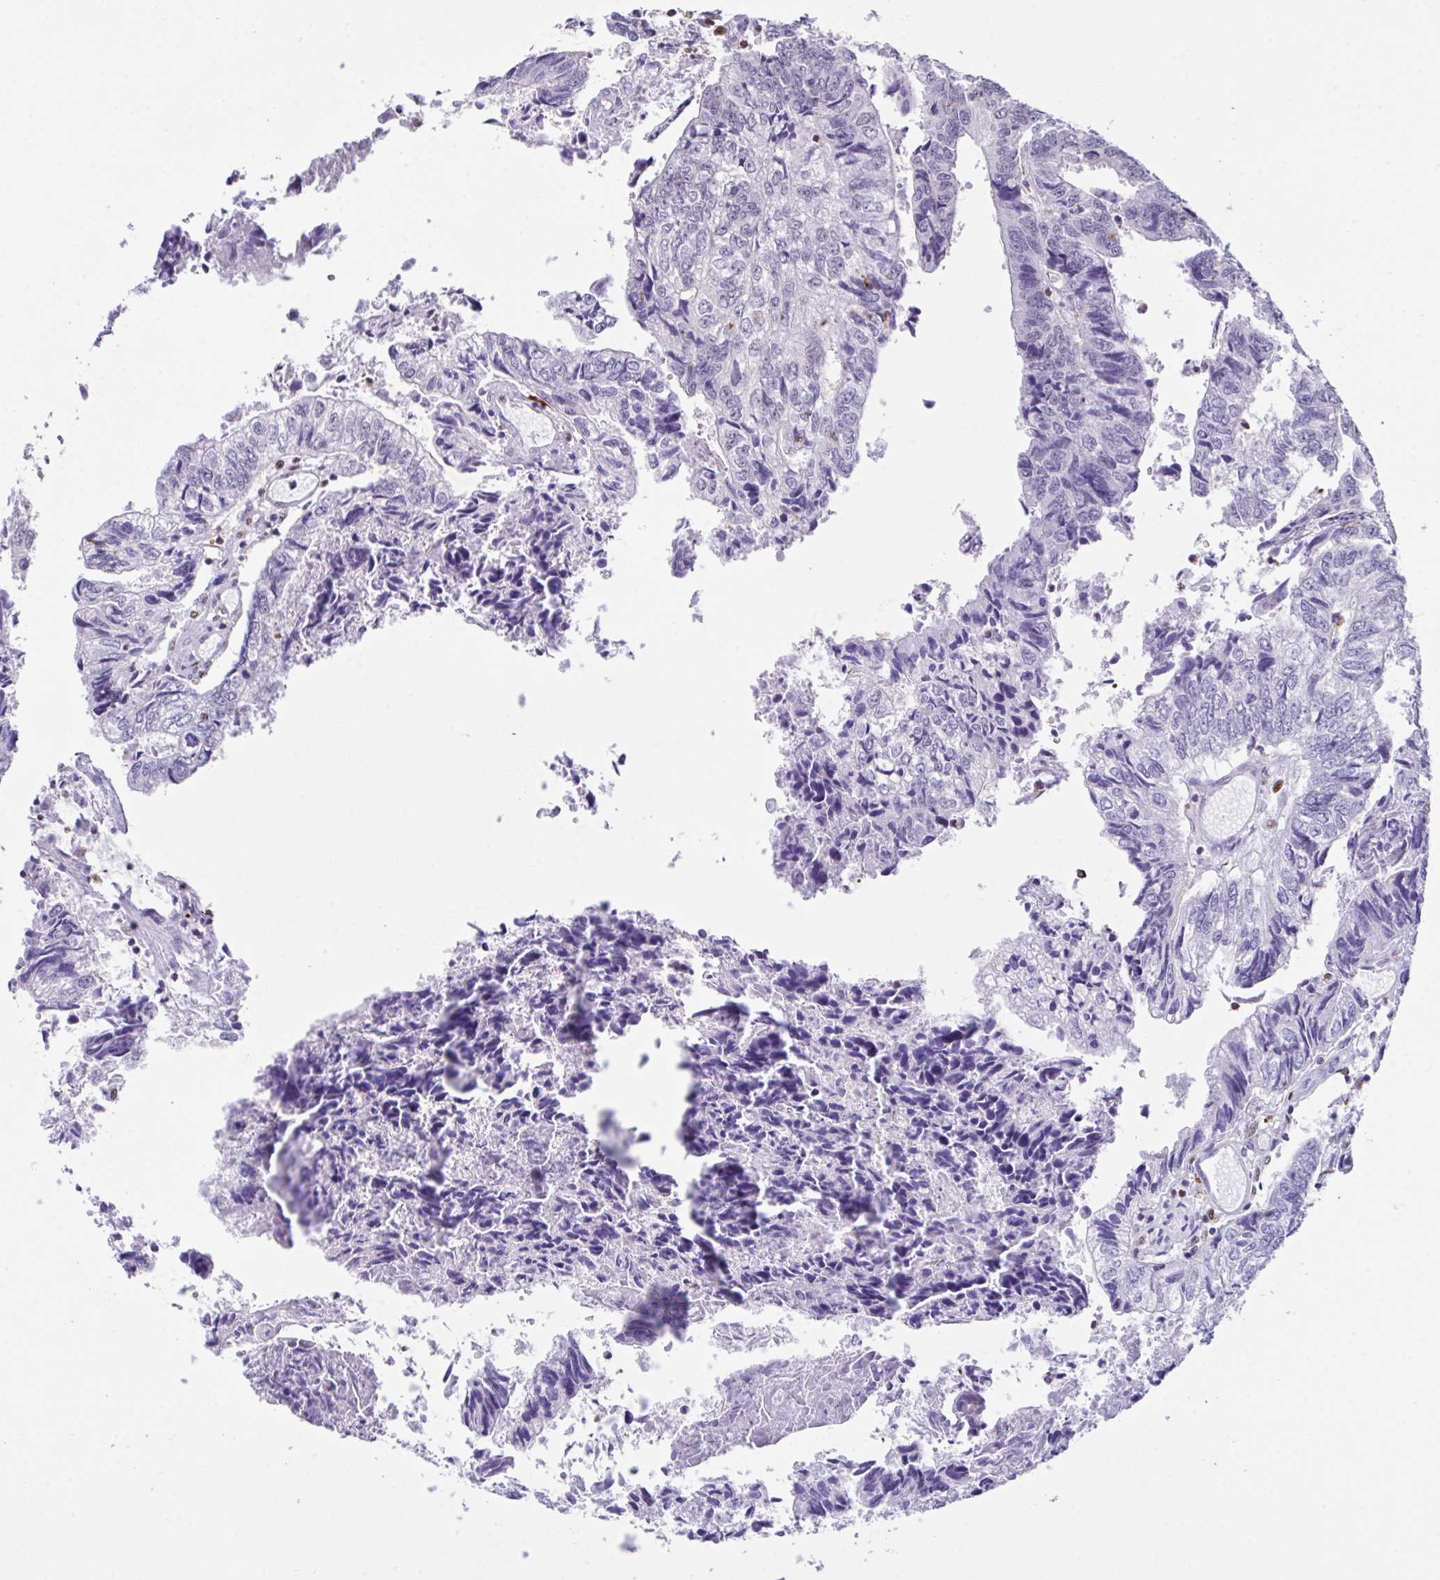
{"staining": {"intensity": "negative", "quantity": "none", "location": "none"}, "tissue": "colorectal cancer", "cell_type": "Tumor cells", "image_type": "cancer", "snomed": [{"axis": "morphology", "description": "Adenocarcinoma, NOS"}, {"axis": "topography", "description": "Colon"}], "caption": "Tumor cells show no significant protein positivity in colorectal cancer (adenocarcinoma).", "gene": "BTBD10", "patient": {"sex": "male", "age": 86}}